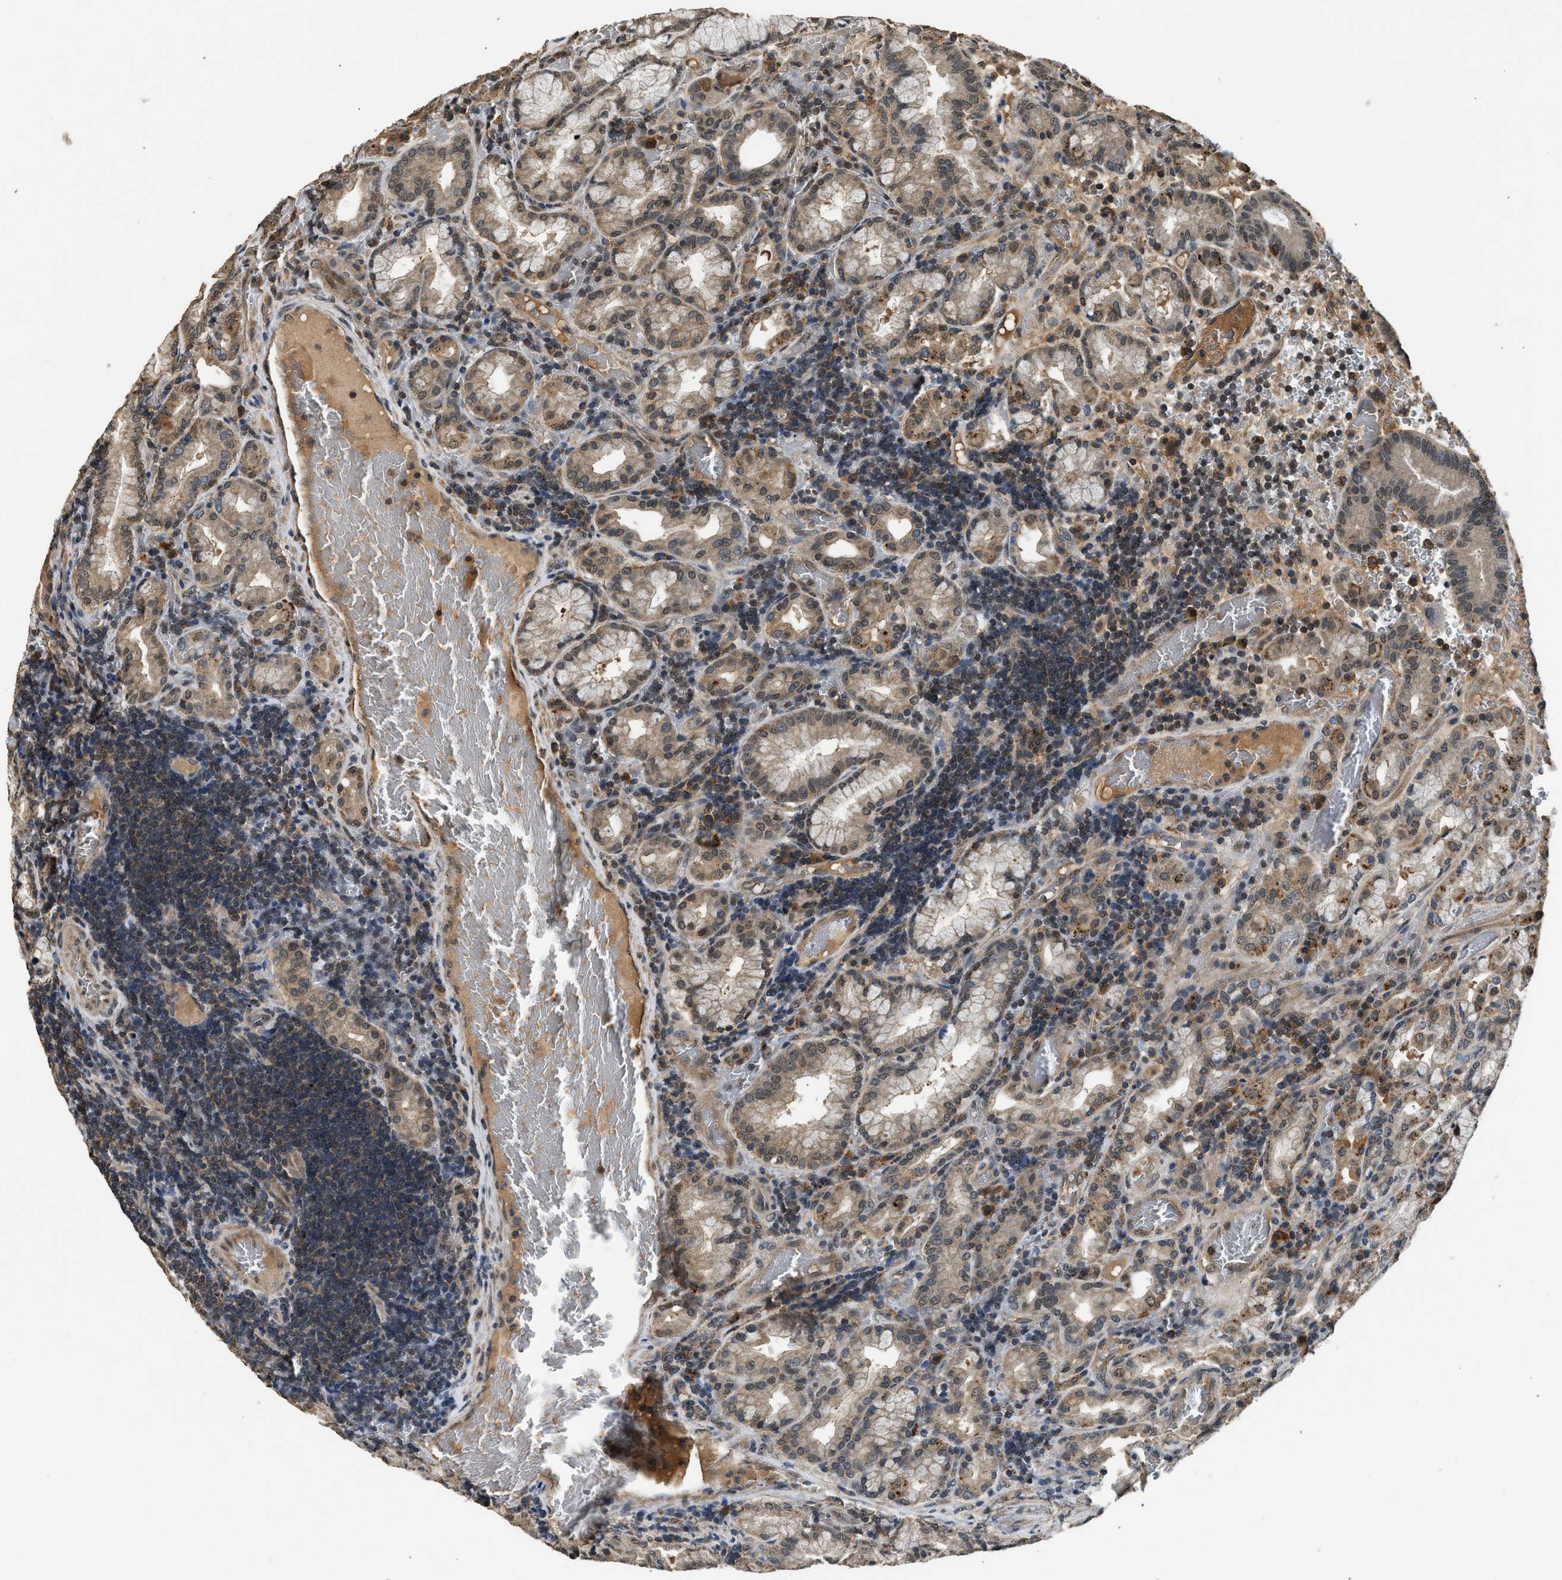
{"staining": {"intensity": "moderate", "quantity": ">75%", "location": "cytoplasmic/membranous,nuclear"}, "tissue": "stomach", "cell_type": "Glandular cells", "image_type": "normal", "snomed": [{"axis": "morphology", "description": "Normal tissue, NOS"}, {"axis": "morphology", "description": "Carcinoid, malignant, NOS"}, {"axis": "topography", "description": "Stomach, upper"}], "caption": "The photomicrograph exhibits staining of unremarkable stomach, revealing moderate cytoplasmic/membranous,nuclear protein positivity (brown color) within glandular cells.", "gene": "SLC15A4", "patient": {"sex": "male", "age": 39}}